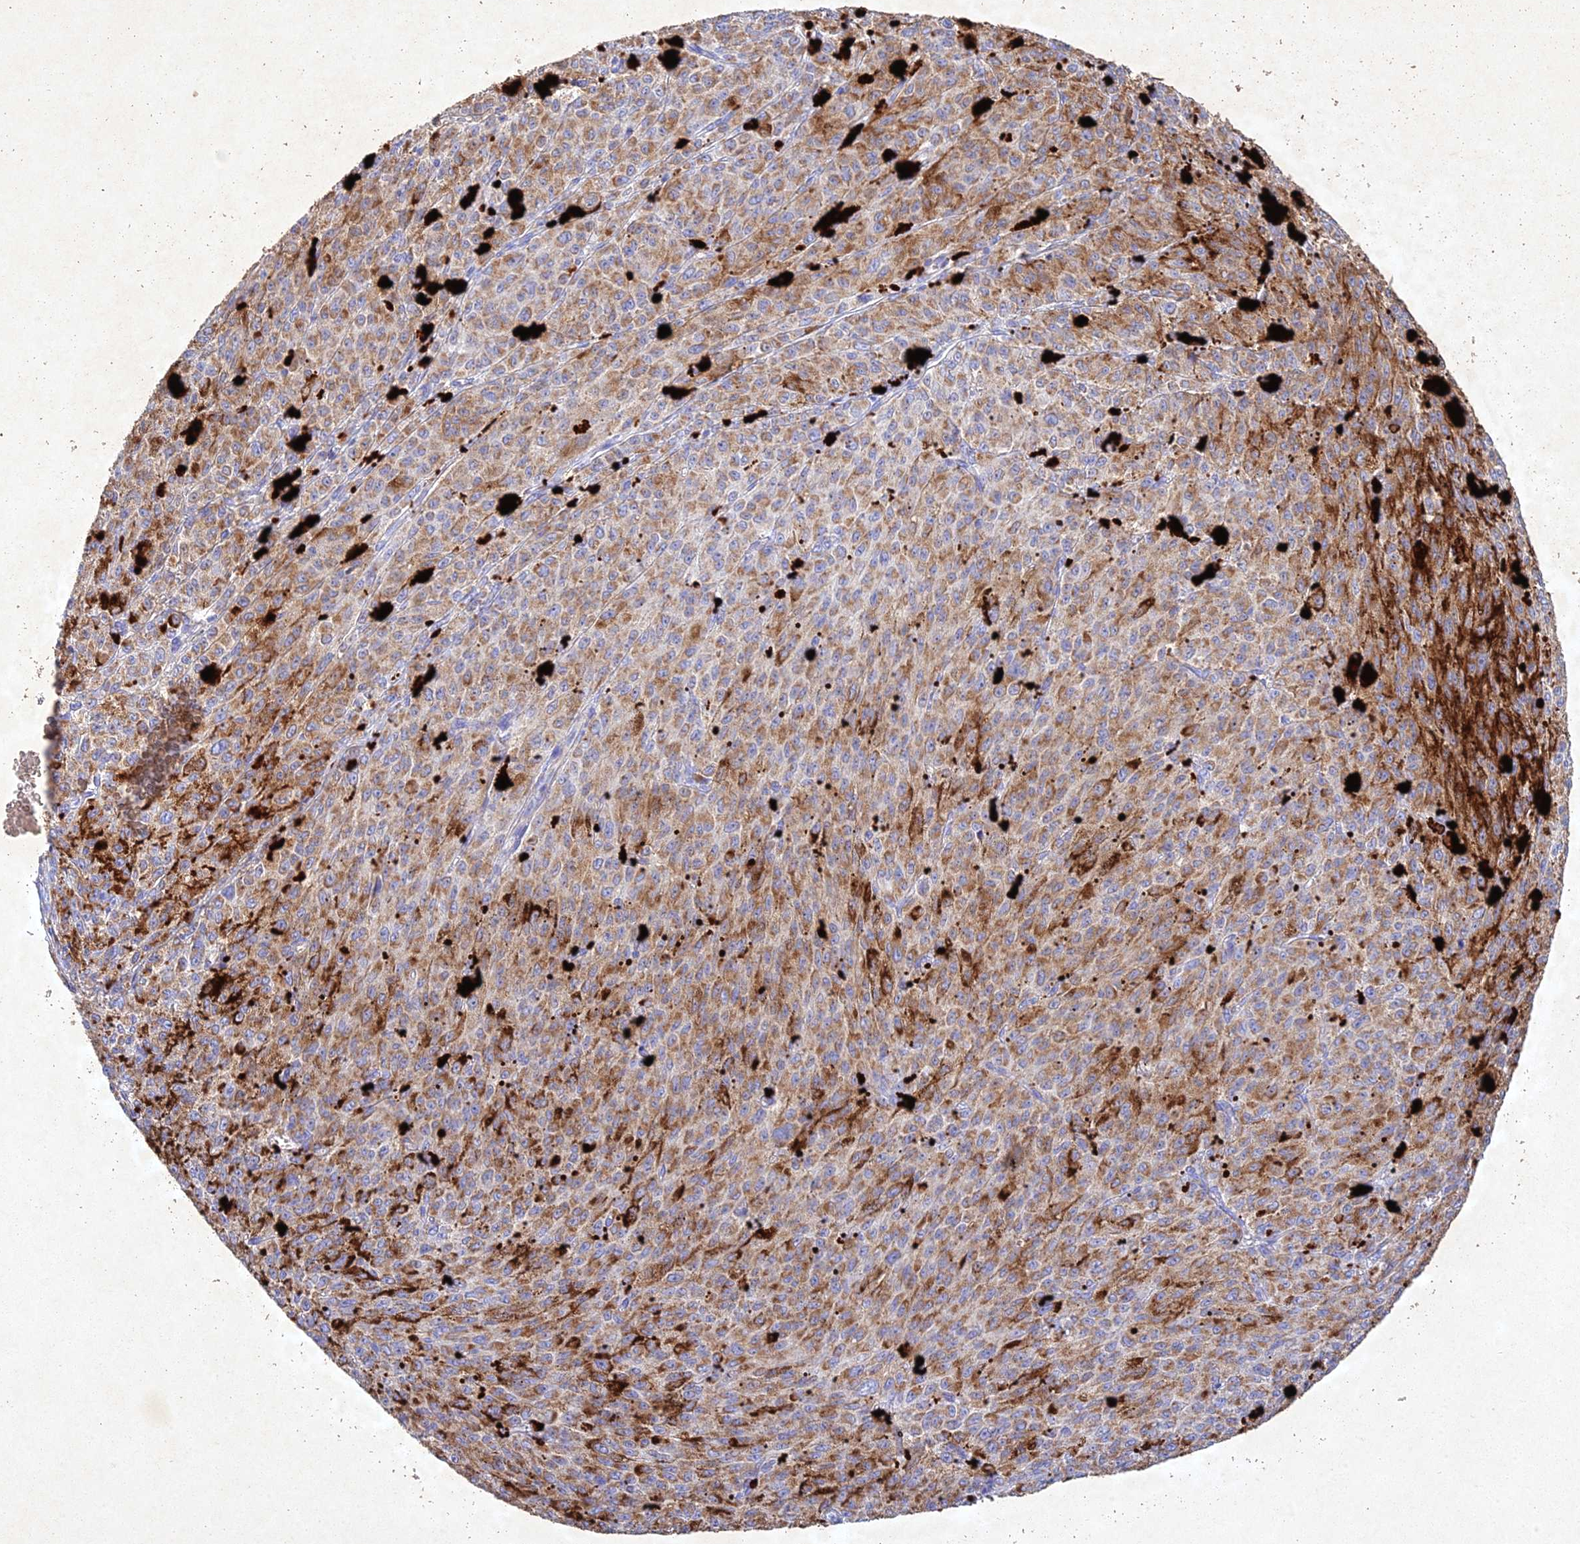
{"staining": {"intensity": "moderate", "quantity": ">75%", "location": "cytoplasmic/membranous"}, "tissue": "melanoma", "cell_type": "Tumor cells", "image_type": "cancer", "snomed": [{"axis": "morphology", "description": "Malignant melanoma, NOS"}, {"axis": "topography", "description": "Skin"}], "caption": "Moderate cytoplasmic/membranous positivity is present in about >75% of tumor cells in melanoma.", "gene": "NDUFV1", "patient": {"sex": "female", "age": 52}}